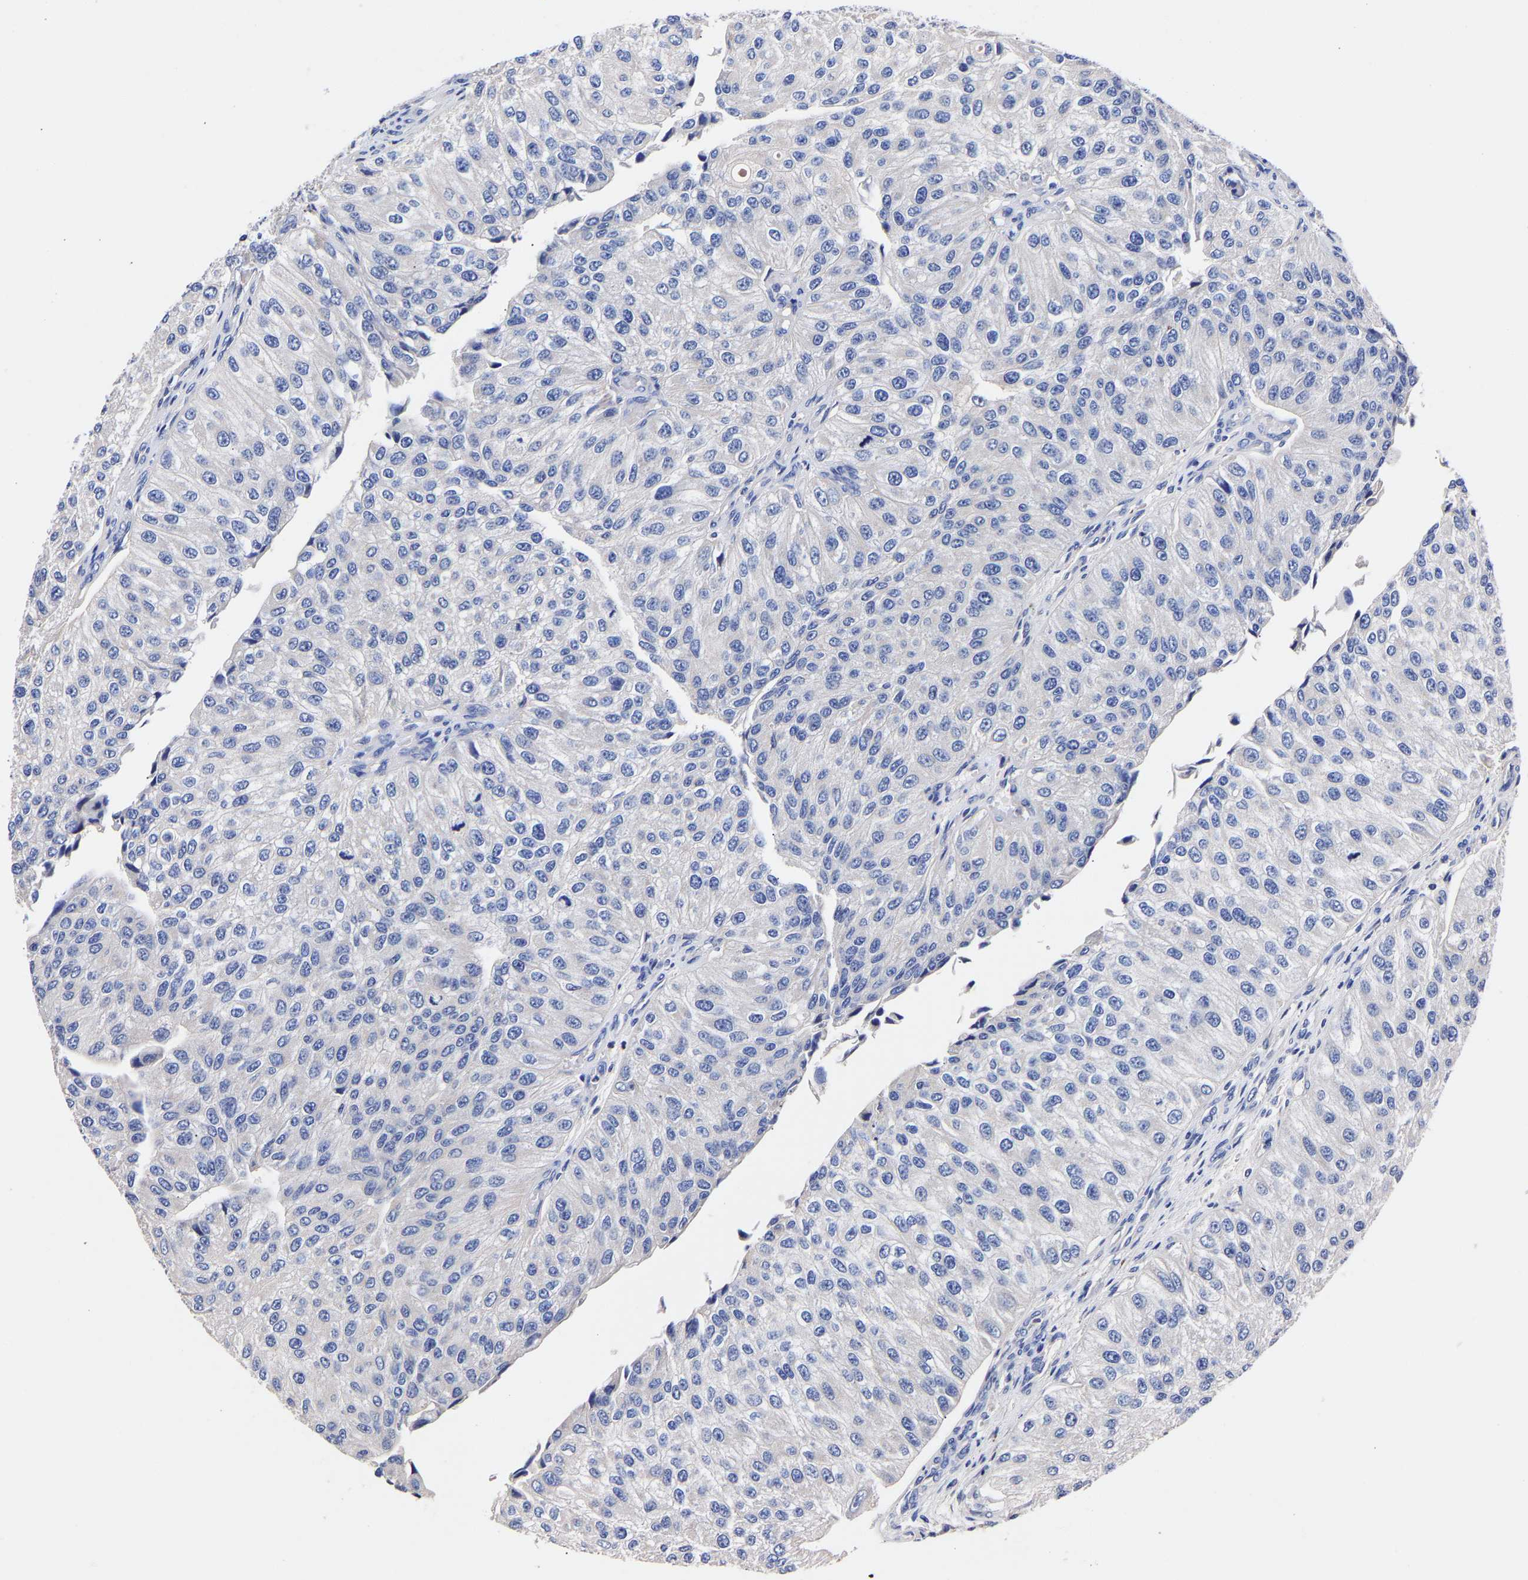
{"staining": {"intensity": "negative", "quantity": "none", "location": "none"}, "tissue": "urothelial cancer", "cell_type": "Tumor cells", "image_type": "cancer", "snomed": [{"axis": "morphology", "description": "Urothelial carcinoma, High grade"}, {"axis": "topography", "description": "Kidney"}, {"axis": "topography", "description": "Urinary bladder"}], "caption": "Immunohistochemical staining of urothelial cancer demonstrates no significant positivity in tumor cells.", "gene": "SEM1", "patient": {"sex": "male", "age": 77}}